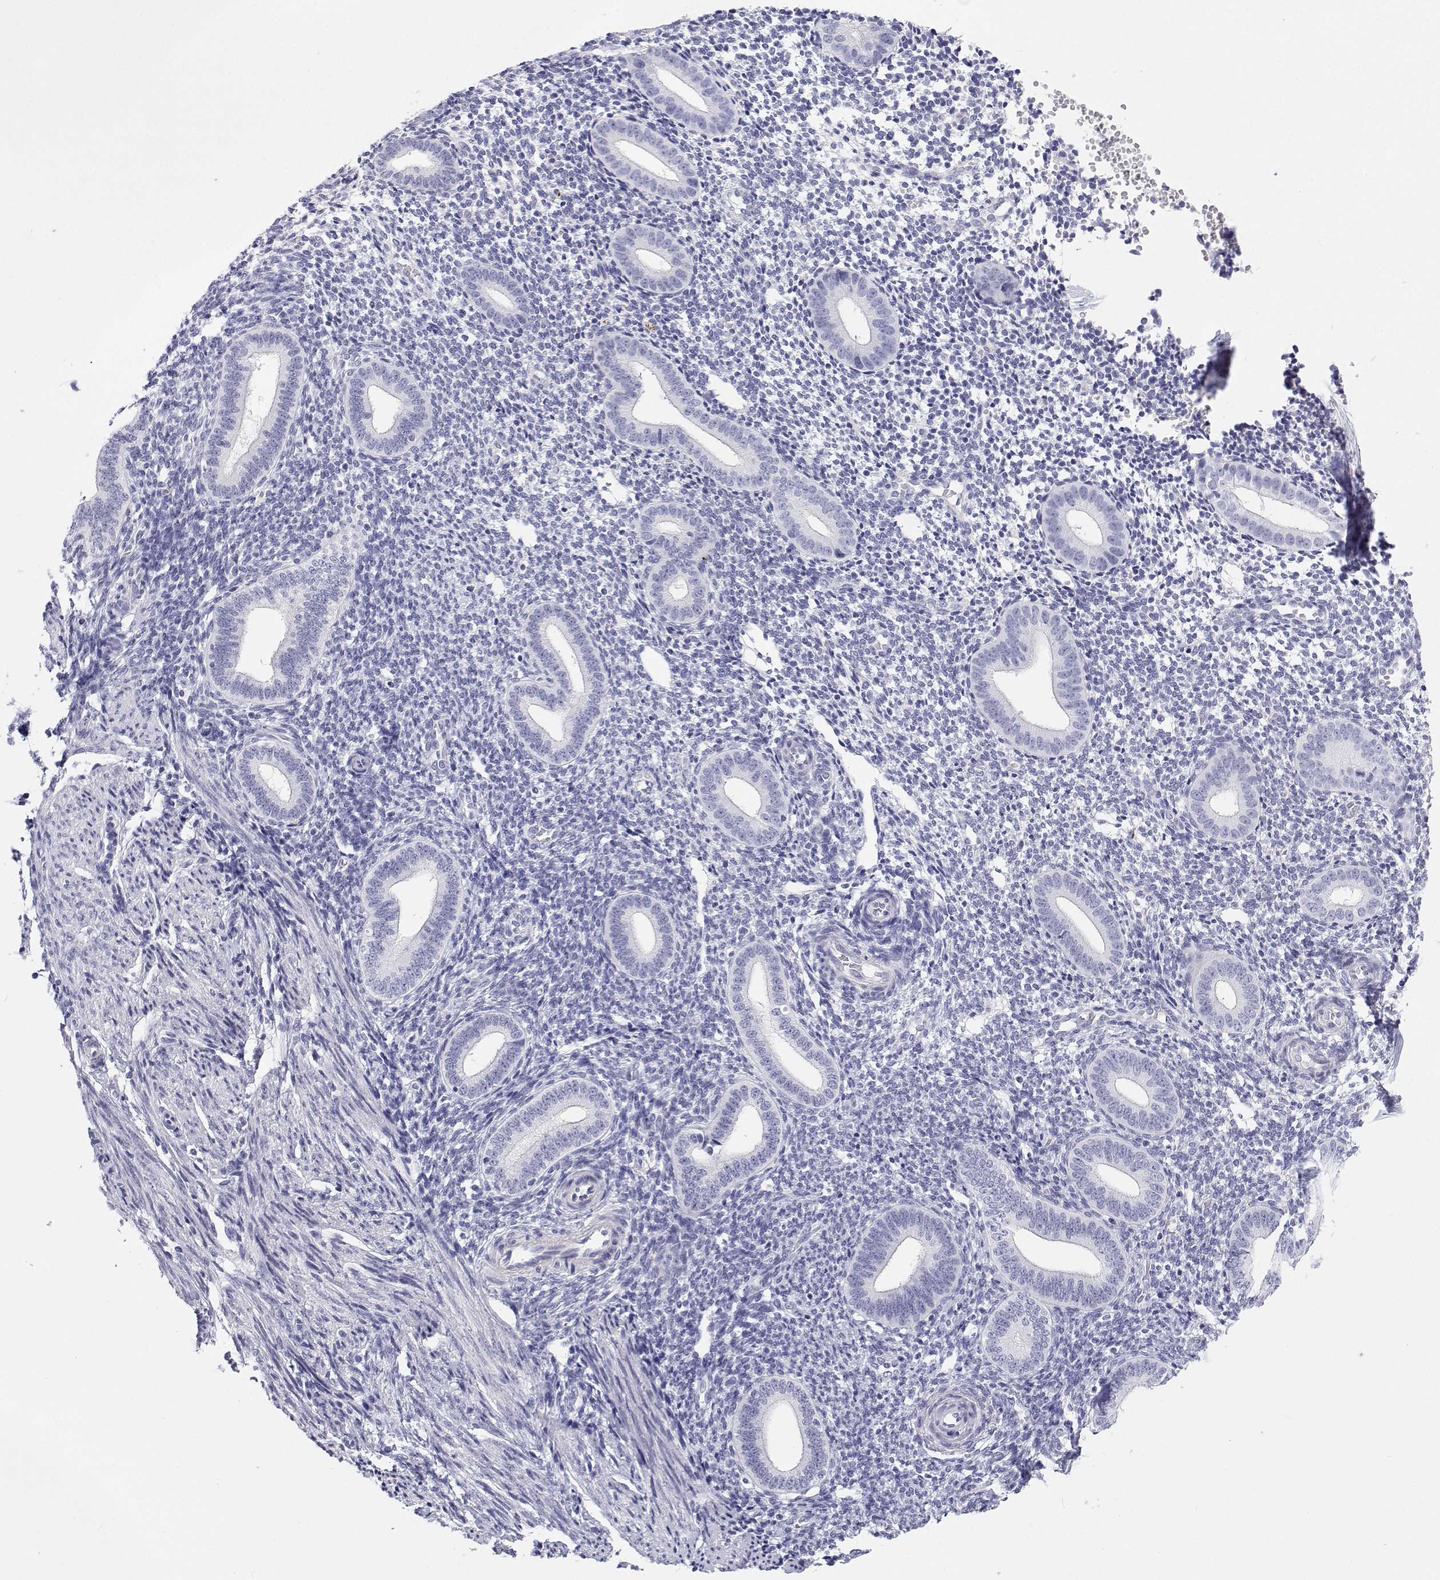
{"staining": {"intensity": "negative", "quantity": "none", "location": "none"}, "tissue": "endometrium", "cell_type": "Cells in endometrial stroma", "image_type": "normal", "snomed": [{"axis": "morphology", "description": "Normal tissue, NOS"}, {"axis": "topography", "description": "Endometrium"}], "caption": "This is a micrograph of IHC staining of normal endometrium, which shows no positivity in cells in endometrial stroma.", "gene": "BHMT", "patient": {"sex": "female", "age": 40}}